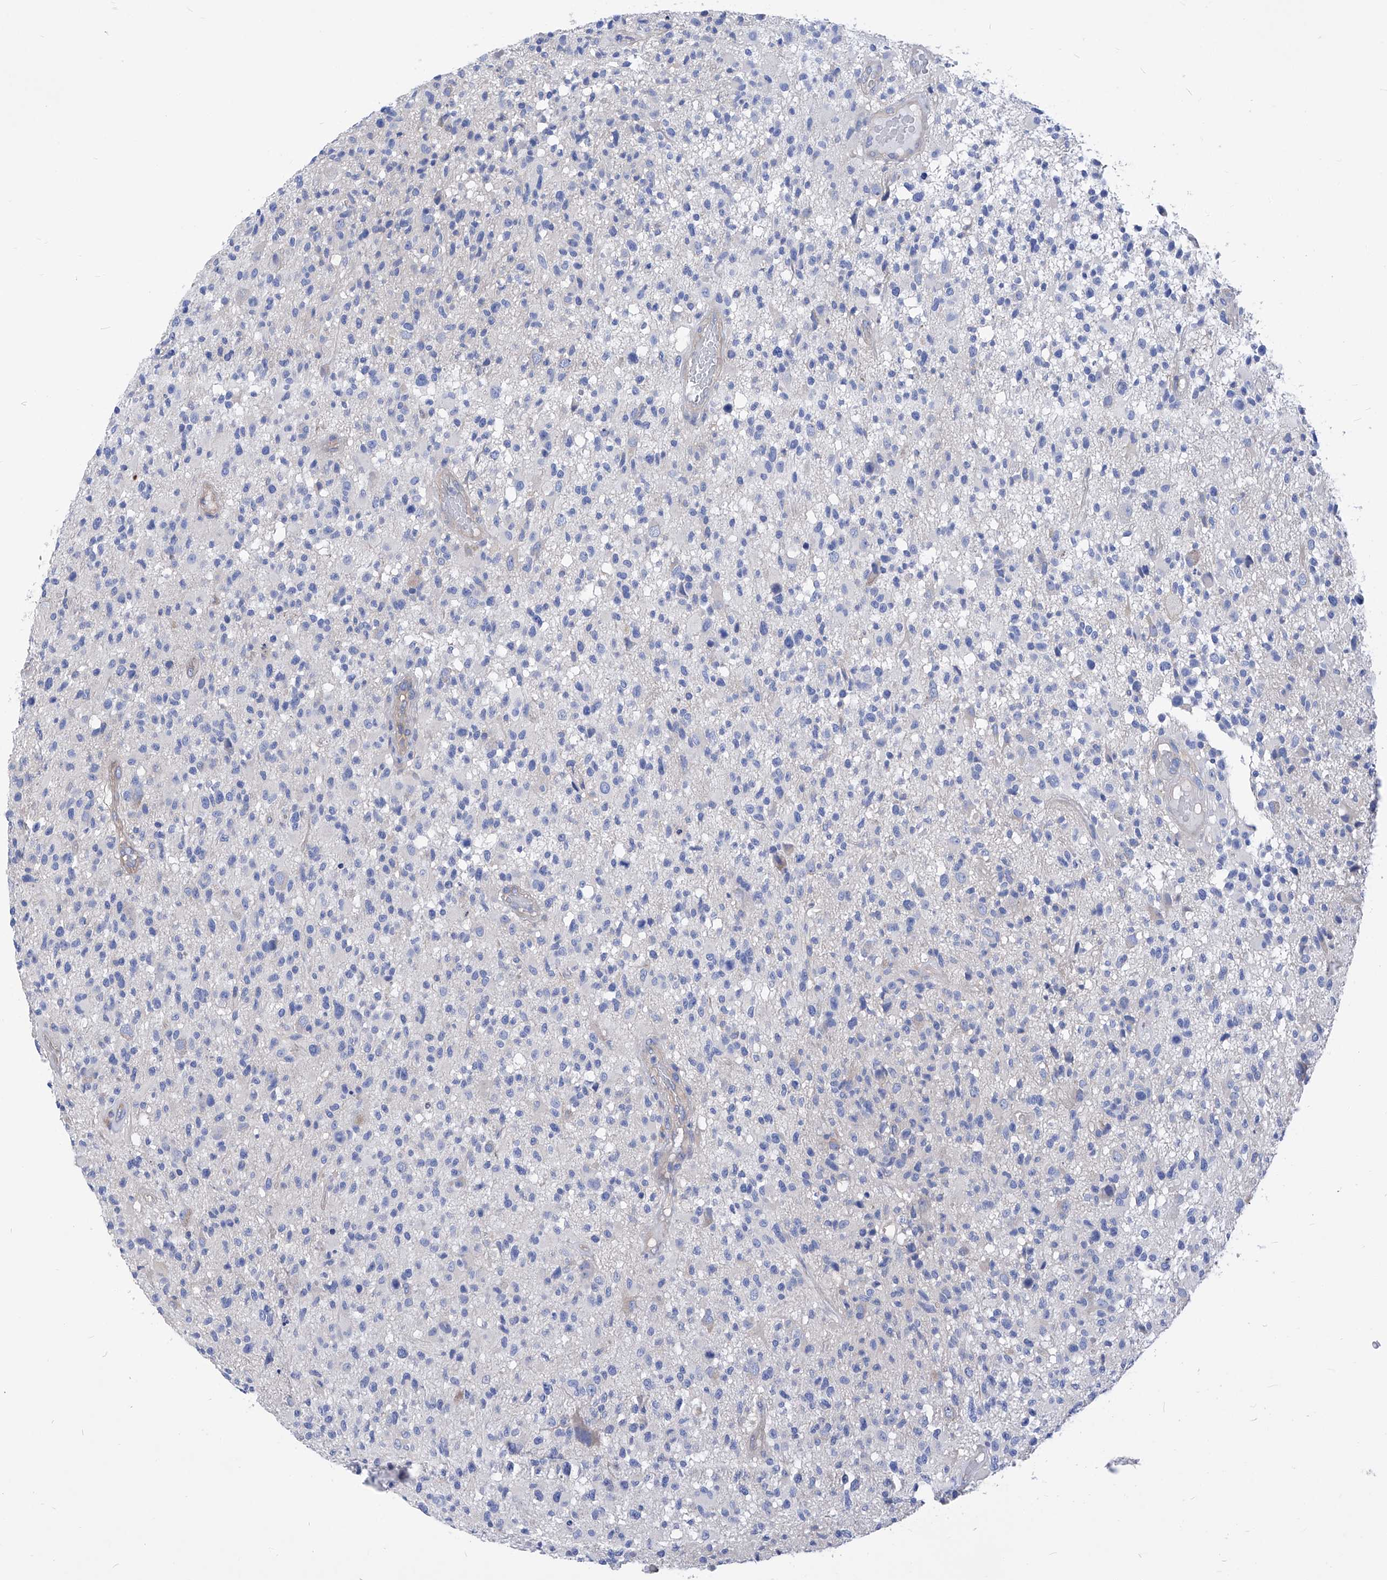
{"staining": {"intensity": "negative", "quantity": "none", "location": "none"}, "tissue": "glioma", "cell_type": "Tumor cells", "image_type": "cancer", "snomed": [{"axis": "morphology", "description": "Glioma, malignant, High grade"}, {"axis": "morphology", "description": "Glioblastoma, NOS"}, {"axis": "topography", "description": "Brain"}], "caption": "The immunohistochemistry histopathology image has no significant expression in tumor cells of glioma tissue. (Brightfield microscopy of DAB (3,3'-diaminobenzidine) immunohistochemistry at high magnification).", "gene": "XPNPEP1", "patient": {"sex": "male", "age": 60}}